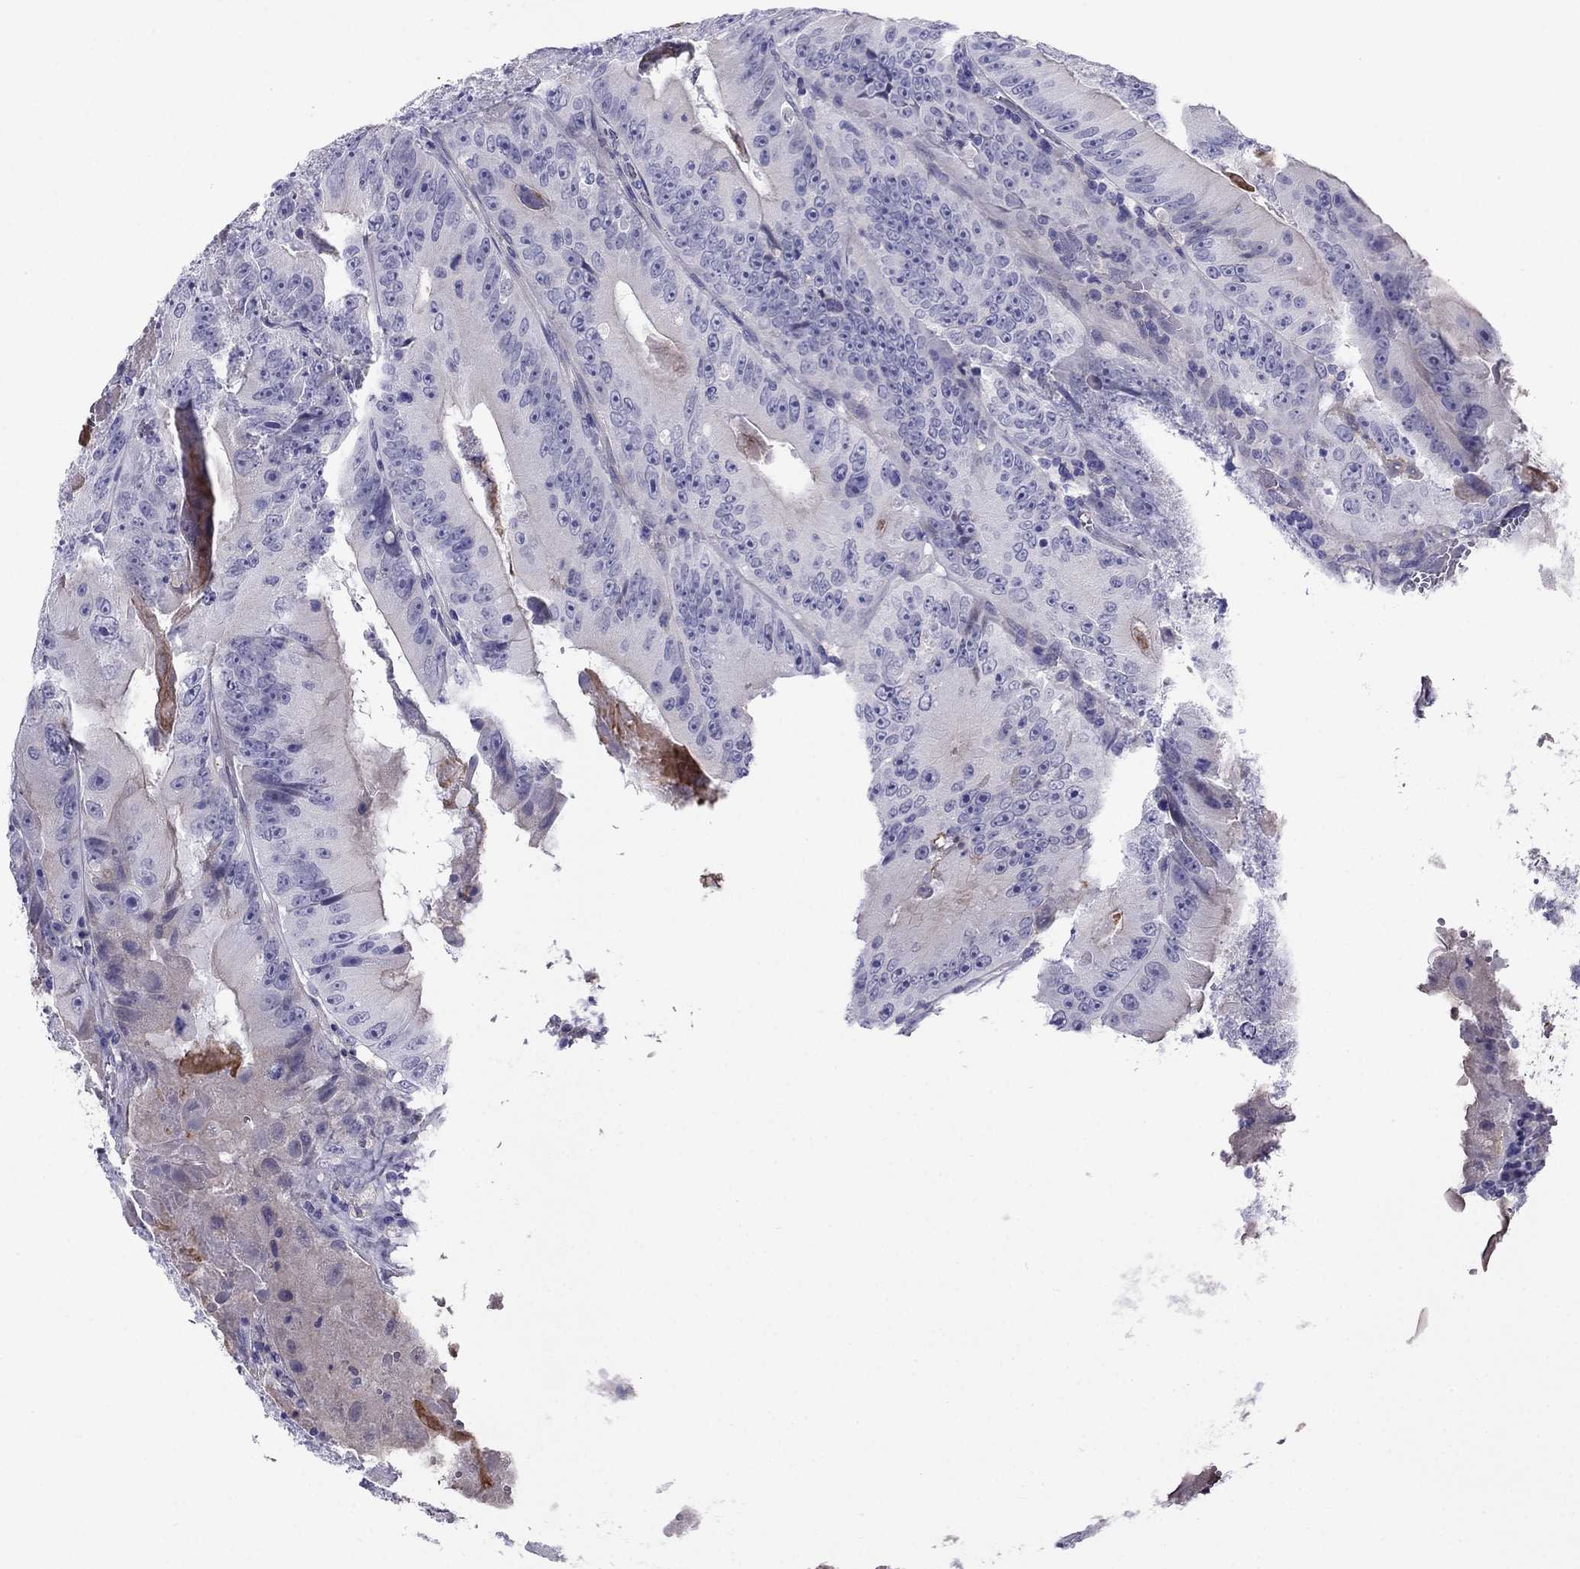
{"staining": {"intensity": "negative", "quantity": "none", "location": "none"}, "tissue": "colorectal cancer", "cell_type": "Tumor cells", "image_type": "cancer", "snomed": [{"axis": "morphology", "description": "Adenocarcinoma, NOS"}, {"axis": "topography", "description": "Colon"}], "caption": "Image shows no significant protein positivity in tumor cells of adenocarcinoma (colorectal).", "gene": "TBC1D21", "patient": {"sex": "female", "age": 86}}